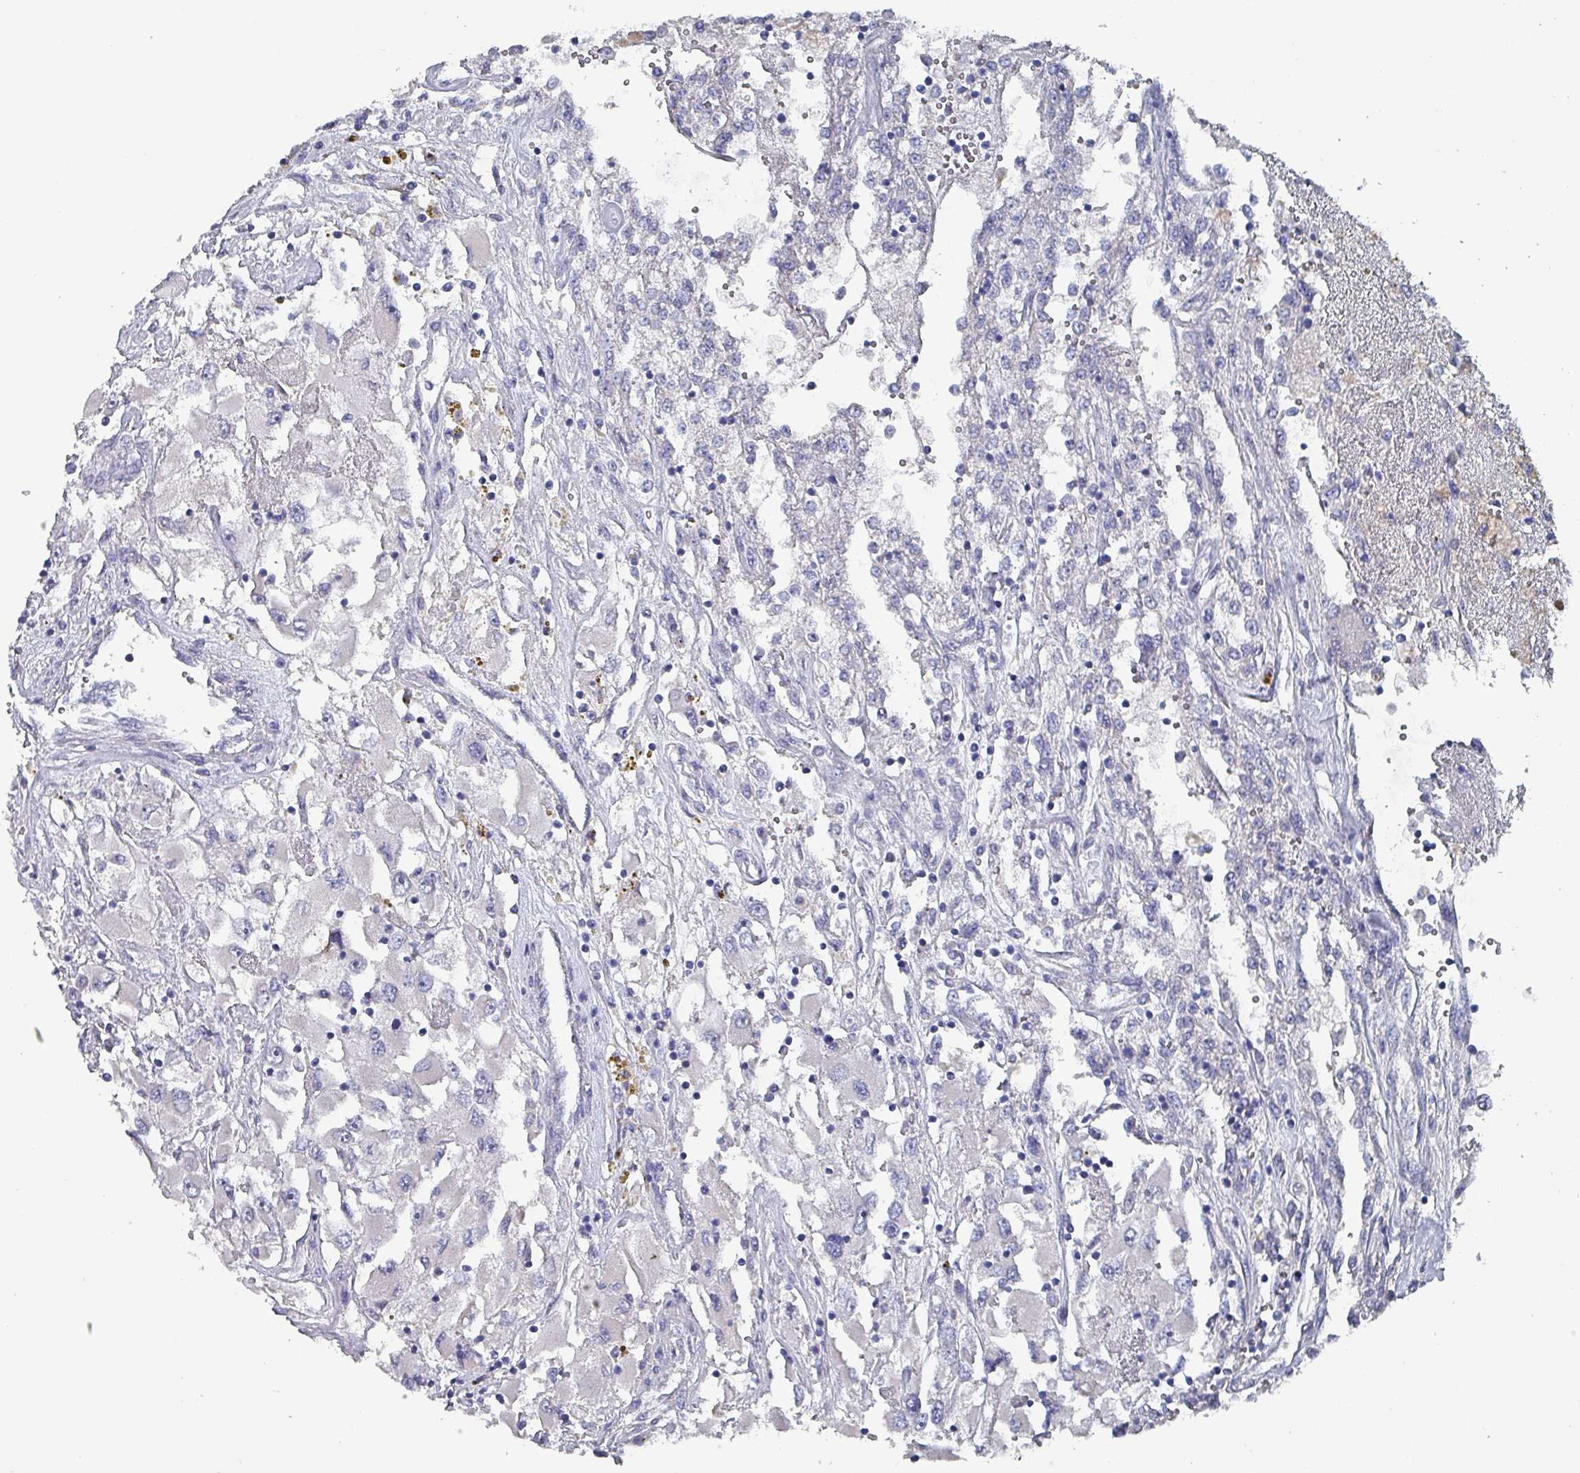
{"staining": {"intensity": "negative", "quantity": "none", "location": "none"}, "tissue": "renal cancer", "cell_type": "Tumor cells", "image_type": "cancer", "snomed": [{"axis": "morphology", "description": "Adenocarcinoma, NOS"}, {"axis": "topography", "description": "Kidney"}], "caption": "This photomicrograph is of renal cancer stained with IHC to label a protein in brown with the nuclei are counter-stained blue. There is no staining in tumor cells. (DAB (3,3'-diaminobenzidine) immunohistochemistry visualized using brightfield microscopy, high magnification).", "gene": "DRD5", "patient": {"sex": "female", "age": 52}}